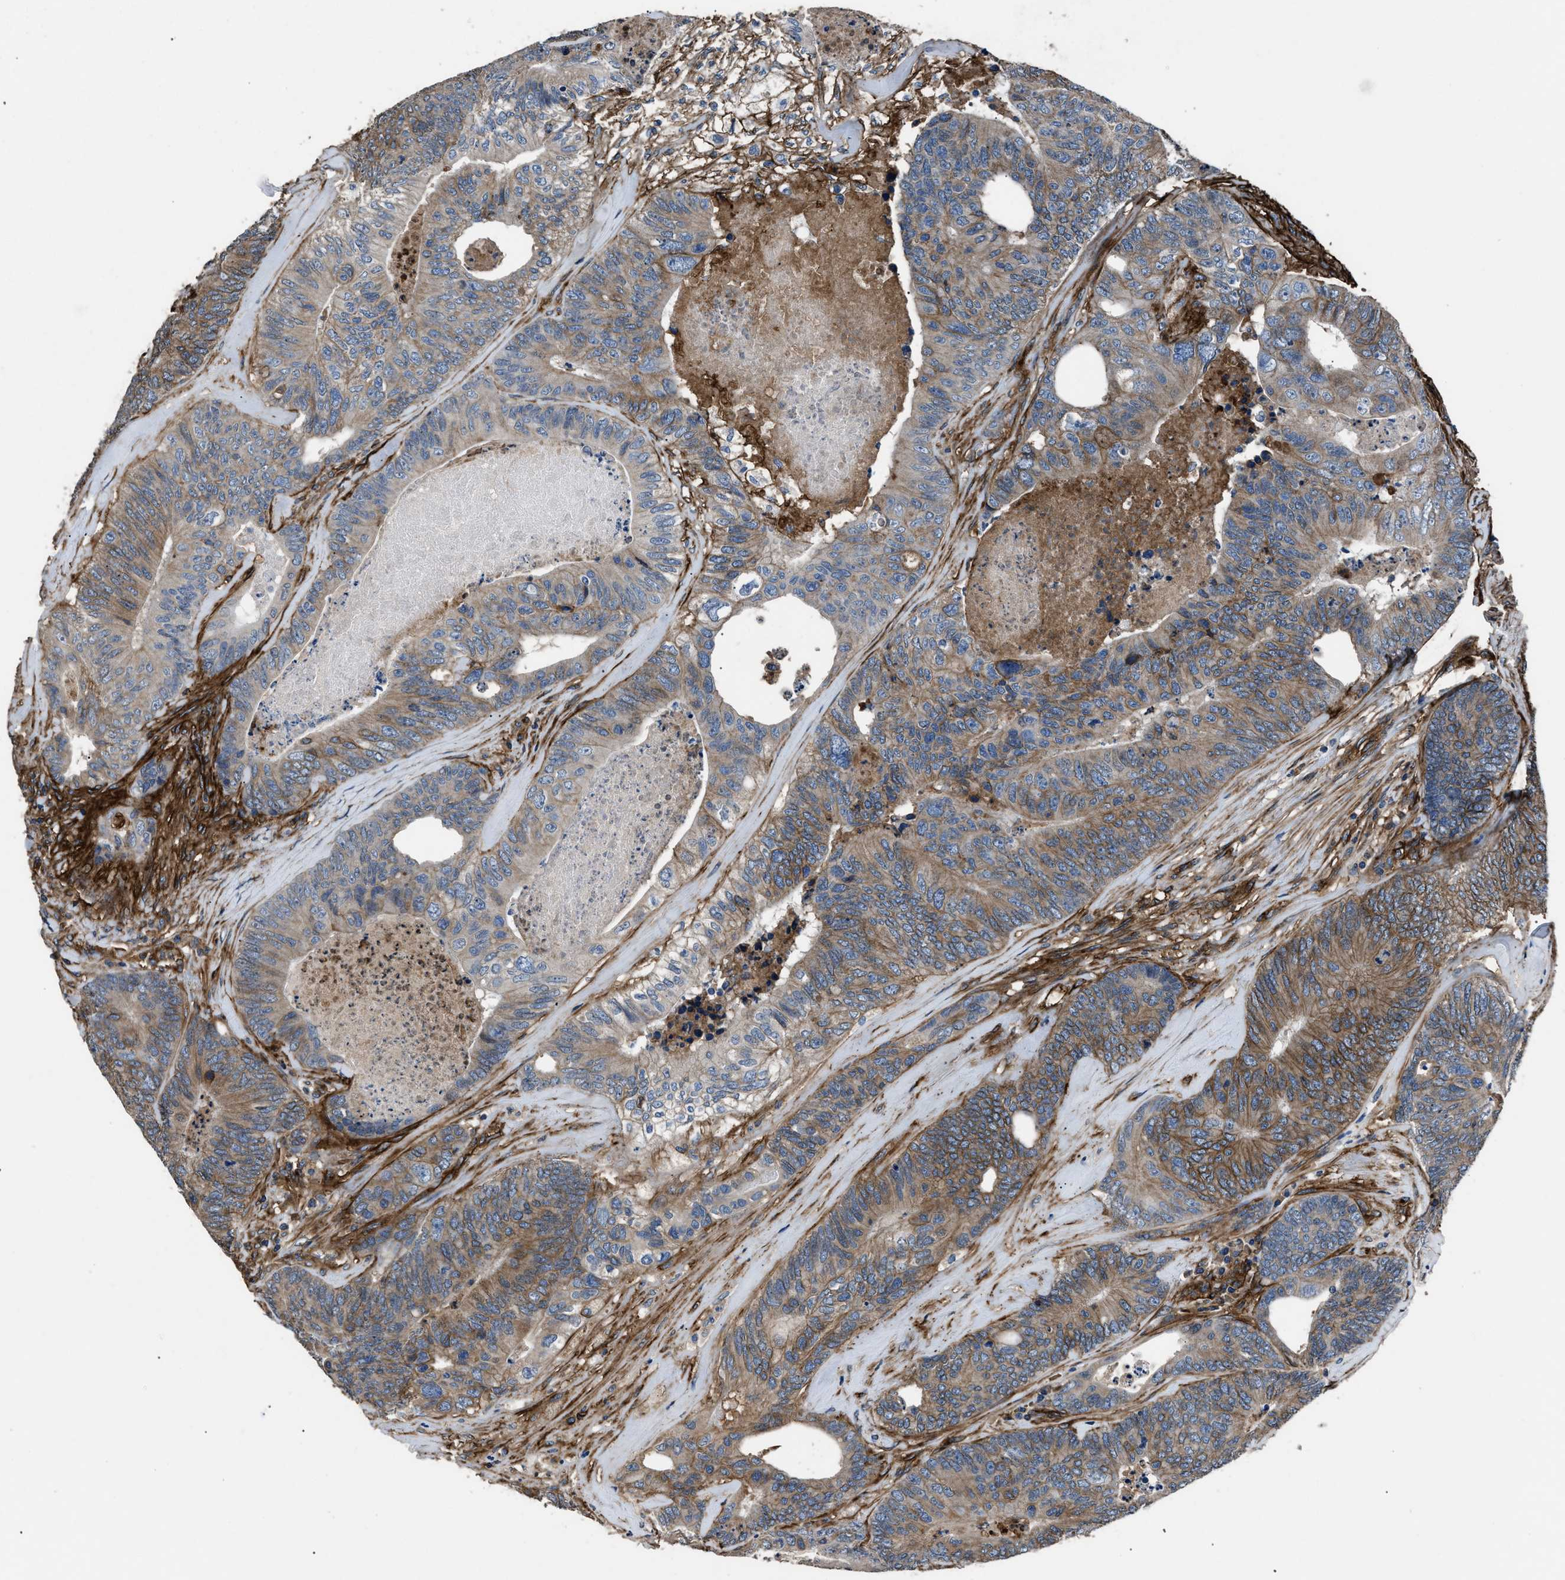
{"staining": {"intensity": "moderate", "quantity": "25%-75%", "location": "cytoplasmic/membranous"}, "tissue": "colorectal cancer", "cell_type": "Tumor cells", "image_type": "cancer", "snomed": [{"axis": "morphology", "description": "Adenocarcinoma, NOS"}, {"axis": "topography", "description": "Colon"}], "caption": "Immunohistochemistry of human colorectal adenocarcinoma exhibits medium levels of moderate cytoplasmic/membranous staining in about 25%-75% of tumor cells.", "gene": "CD276", "patient": {"sex": "female", "age": 67}}